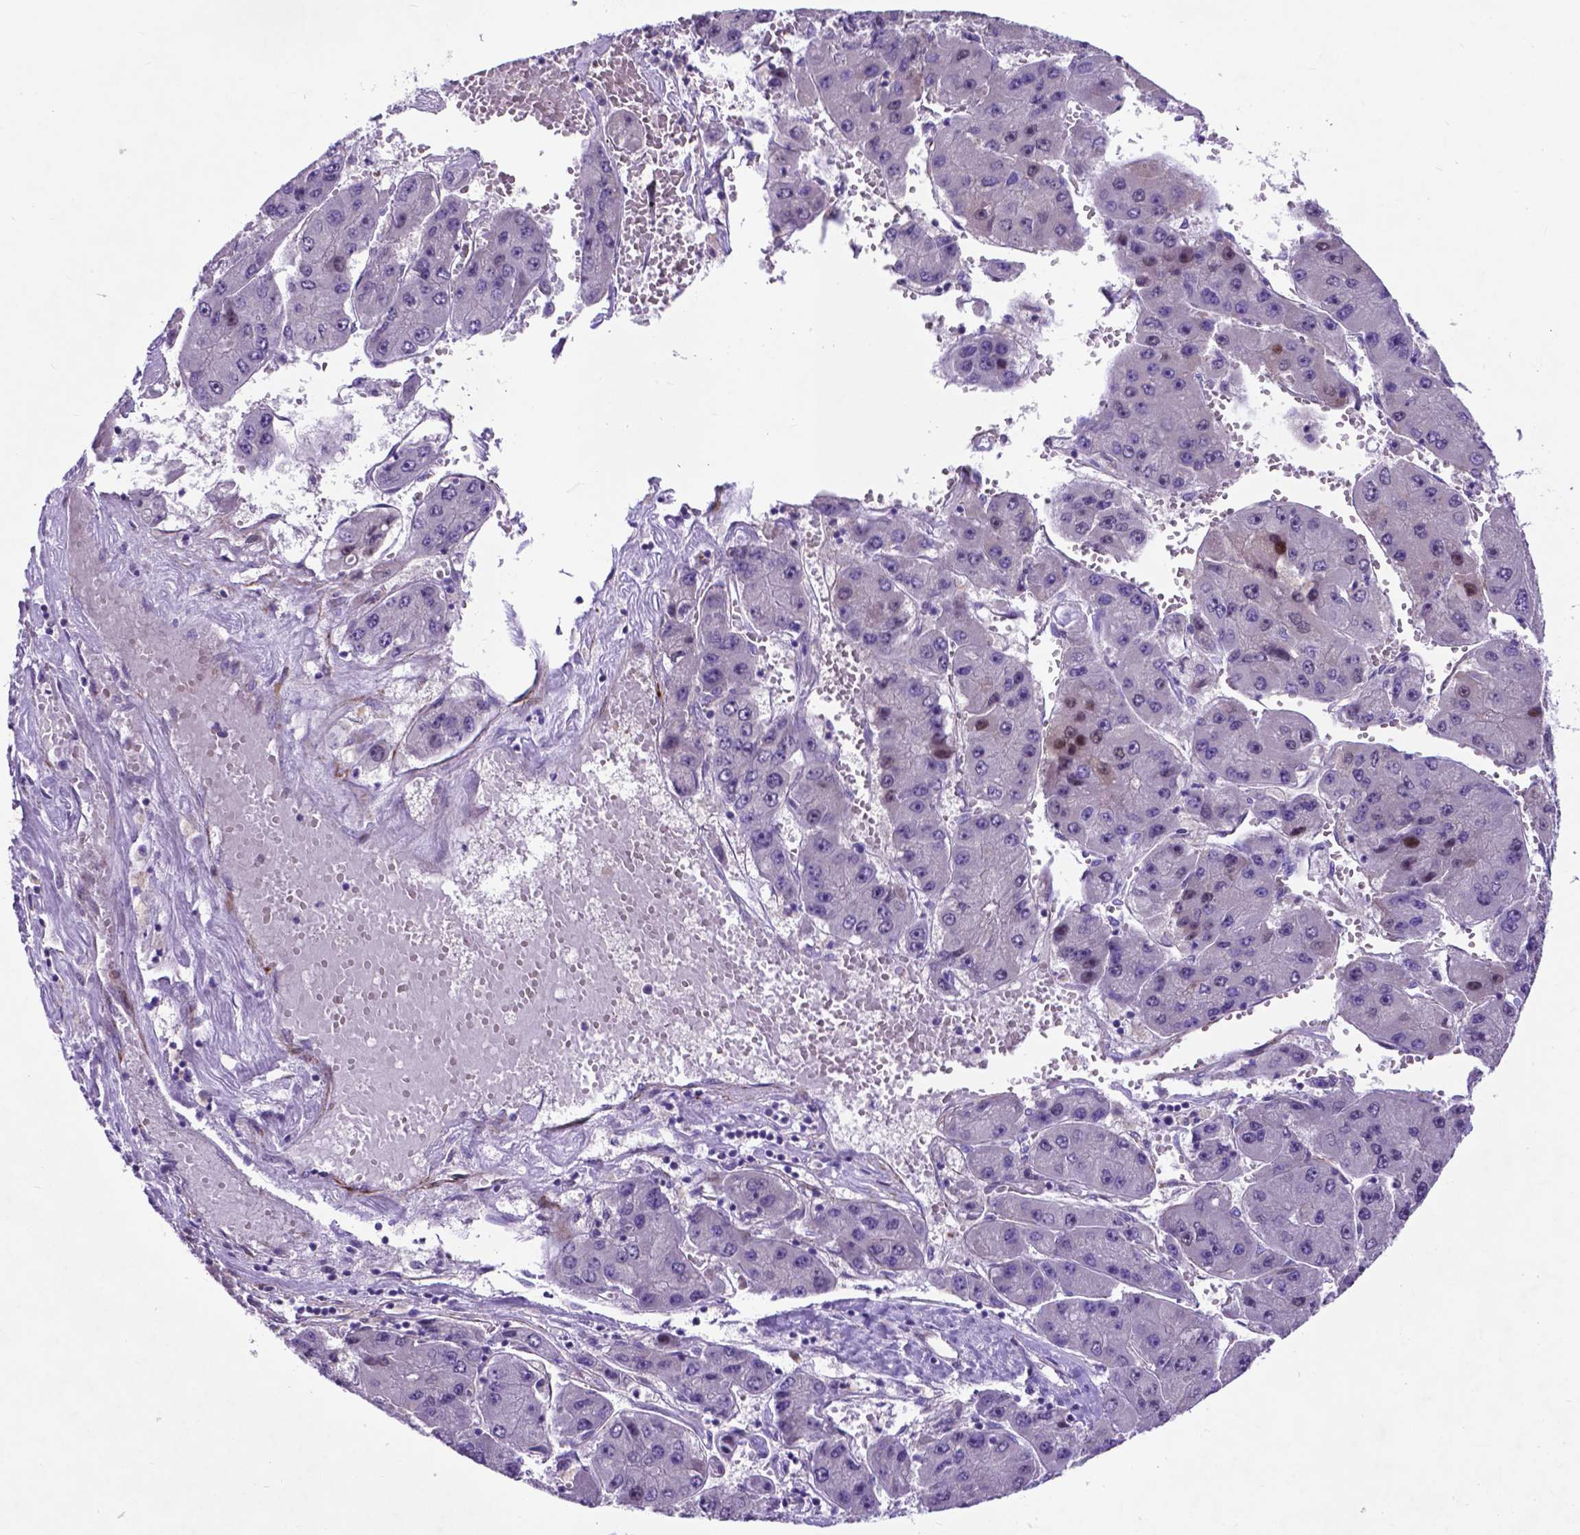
{"staining": {"intensity": "moderate", "quantity": "<25%", "location": "nuclear"}, "tissue": "liver cancer", "cell_type": "Tumor cells", "image_type": "cancer", "snomed": [{"axis": "morphology", "description": "Carcinoma, Hepatocellular, NOS"}, {"axis": "topography", "description": "Liver"}], "caption": "The image displays immunohistochemical staining of liver cancer (hepatocellular carcinoma). There is moderate nuclear expression is seen in about <25% of tumor cells.", "gene": "PFKFB4", "patient": {"sex": "female", "age": 61}}